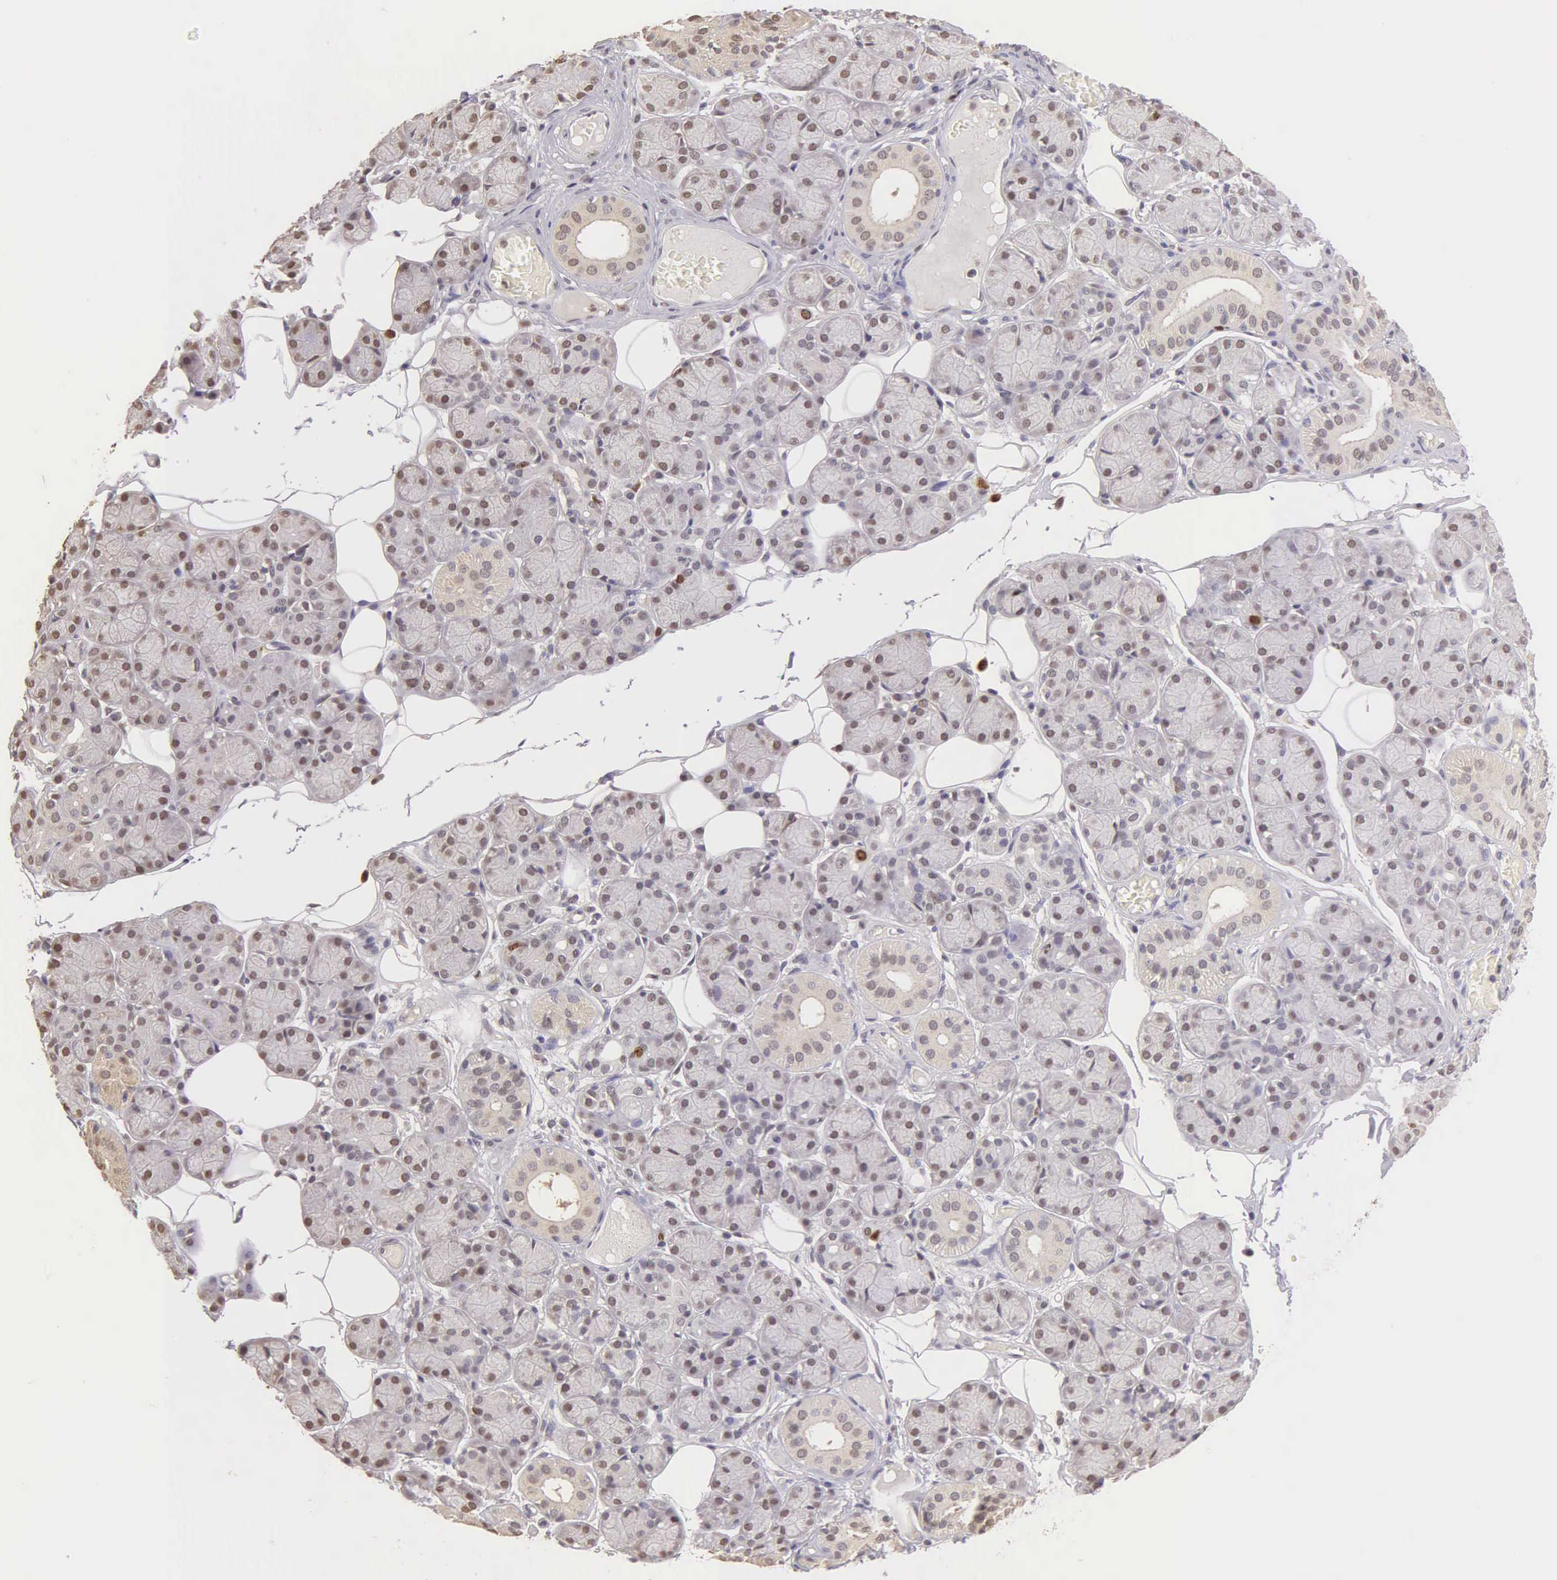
{"staining": {"intensity": "moderate", "quantity": "25%-75%", "location": "nuclear"}, "tissue": "salivary gland", "cell_type": "Glandular cells", "image_type": "normal", "snomed": [{"axis": "morphology", "description": "Normal tissue, NOS"}, {"axis": "topography", "description": "Salivary gland"}], "caption": "DAB (3,3'-diaminobenzidine) immunohistochemical staining of benign human salivary gland demonstrates moderate nuclear protein expression in approximately 25%-75% of glandular cells.", "gene": "MKI67", "patient": {"sex": "male", "age": 54}}